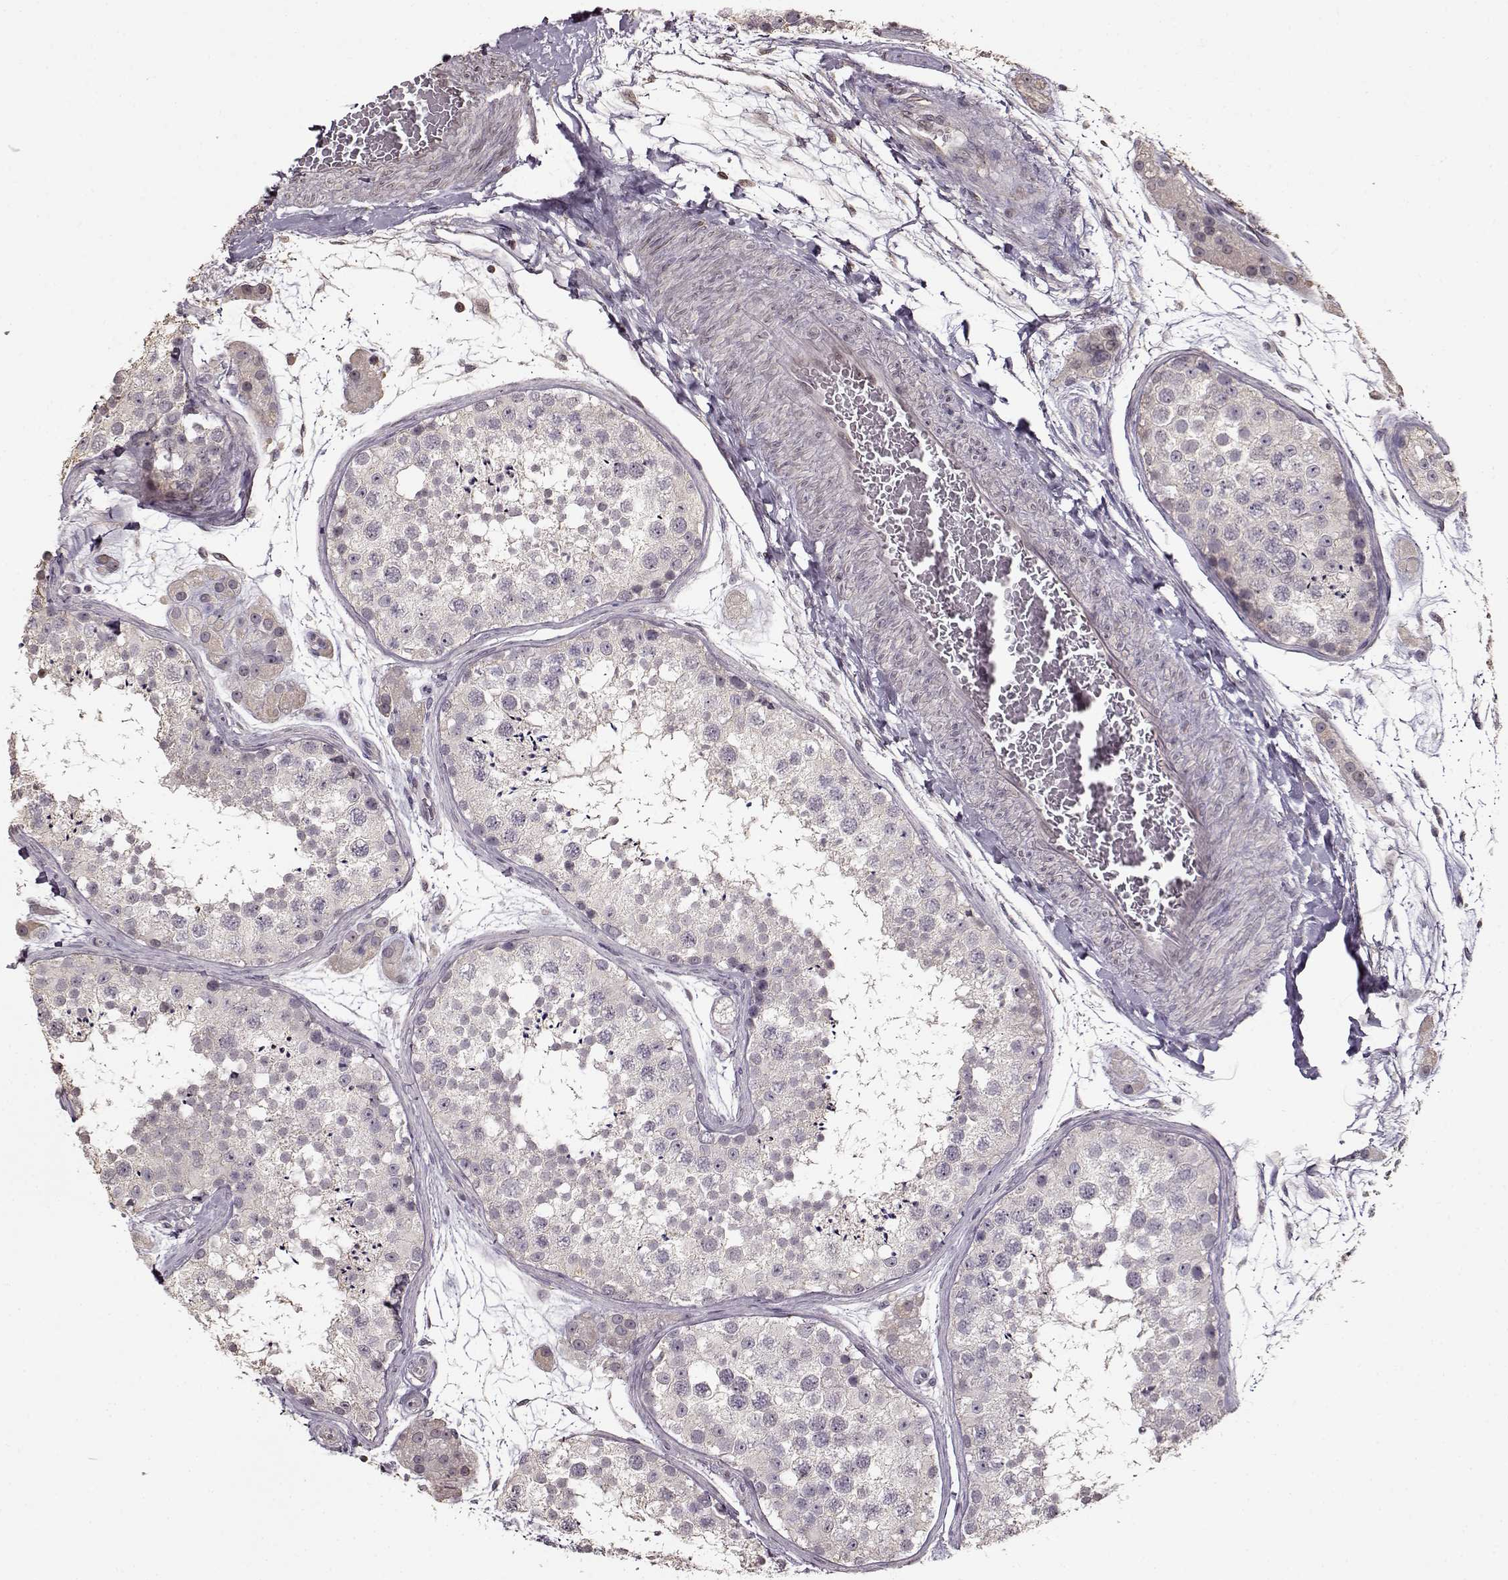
{"staining": {"intensity": "negative", "quantity": "none", "location": "none"}, "tissue": "testis", "cell_type": "Cells in seminiferous ducts", "image_type": "normal", "snomed": [{"axis": "morphology", "description": "Normal tissue, NOS"}, {"axis": "topography", "description": "Testis"}], "caption": "Immunohistochemistry of normal human testis demonstrates no positivity in cells in seminiferous ducts.", "gene": "FSHB", "patient": {"sex": "male", "age": 41}}